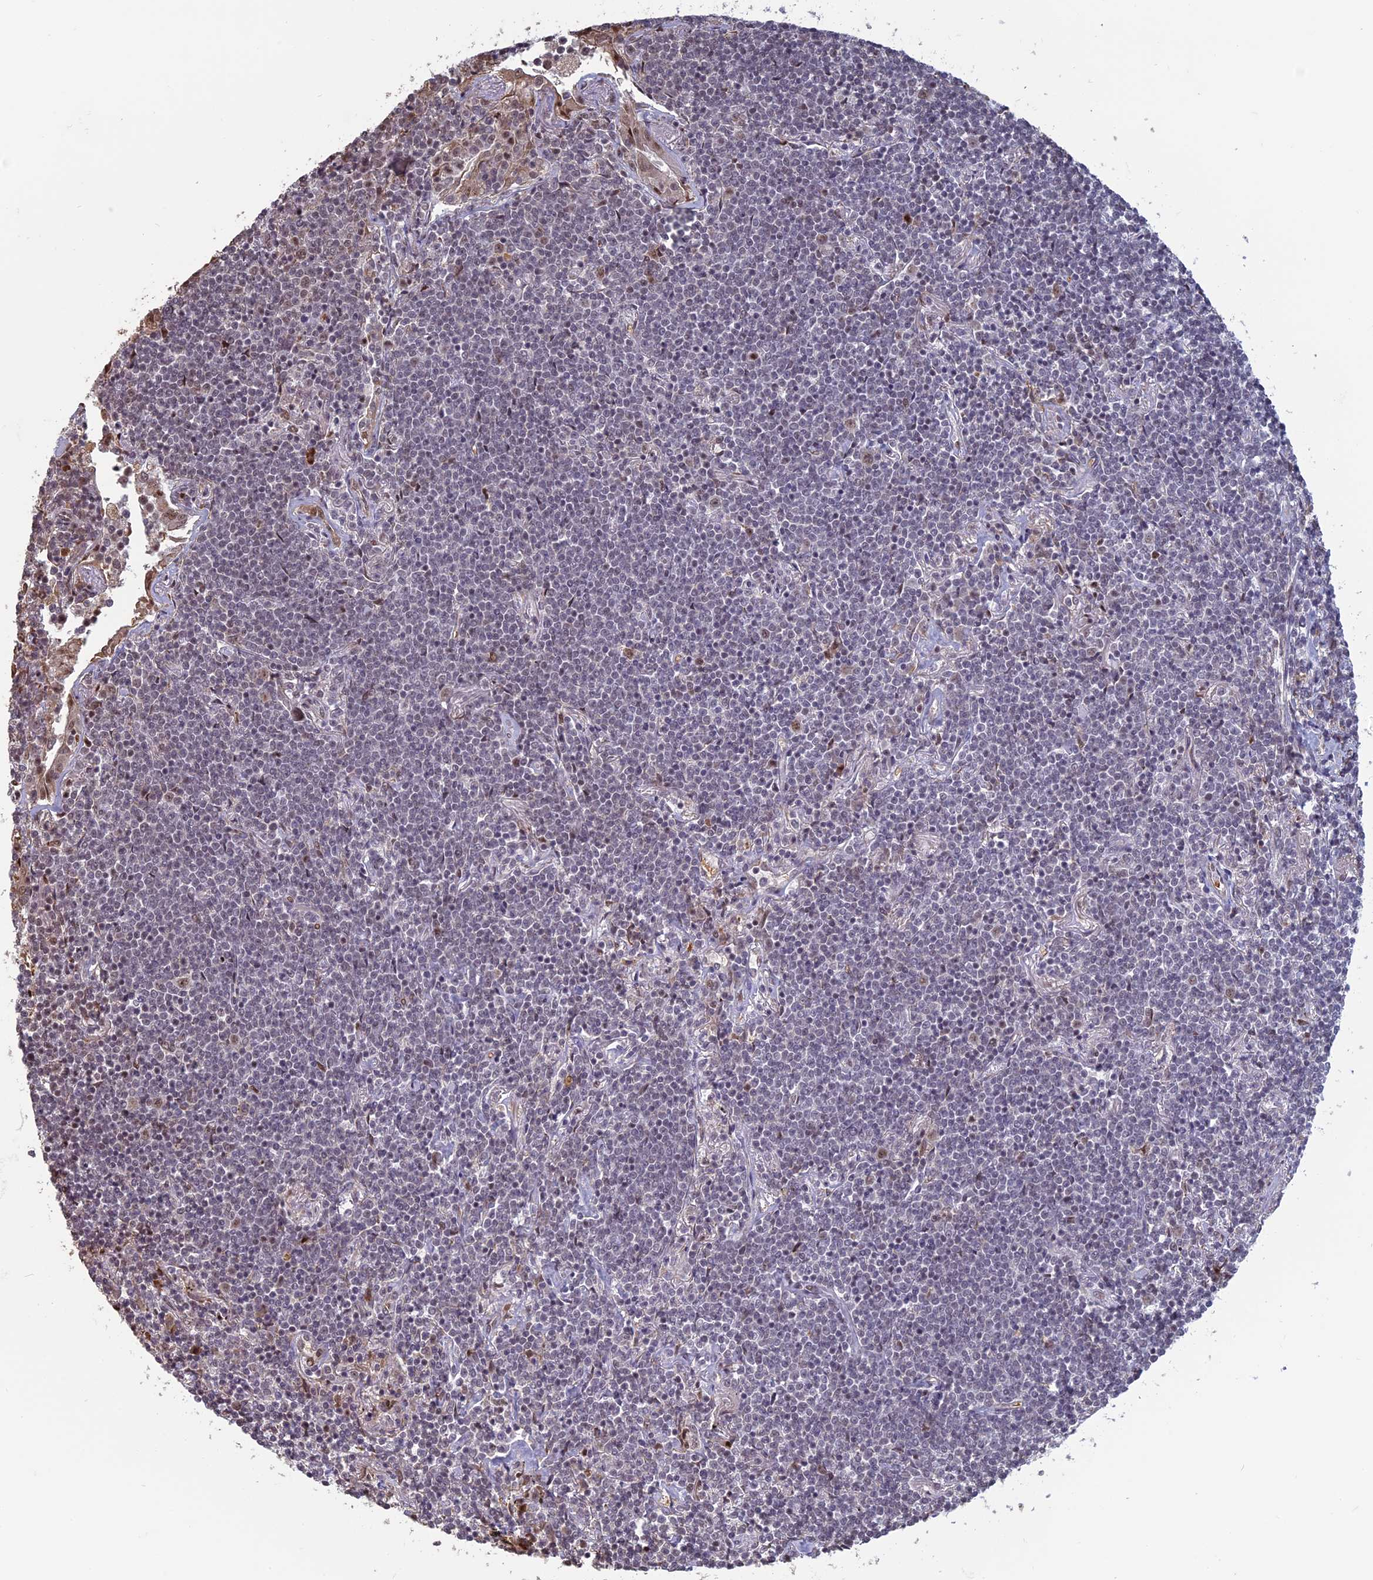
{"staining": {"intensity": "negative", "quantity": "none", "location": "none"}, "tissue": "lymphoma", "cell_type": "Tumor cells", "image_type": "cancer", "snomed": [{"axis": "morphology", "description": "Malignant lymphoma, non-Hodgkin's type, Low grade"}, {"axis": "topography", "description": "Lung"}], "caption": "IHC of human malignant lymphoma, non-Hodgkin's type (low-grade) reveals no positivity in tumor cells. (Stains: DAB (3,3'-diaminobenzidine) immunohistochemistry (IHC) with hematoxylin counter stain, Microscopy: brightfield microscopy at high magnification).", "gene": "MFAP1", "patient": {"sex": "female", "age": 71}}